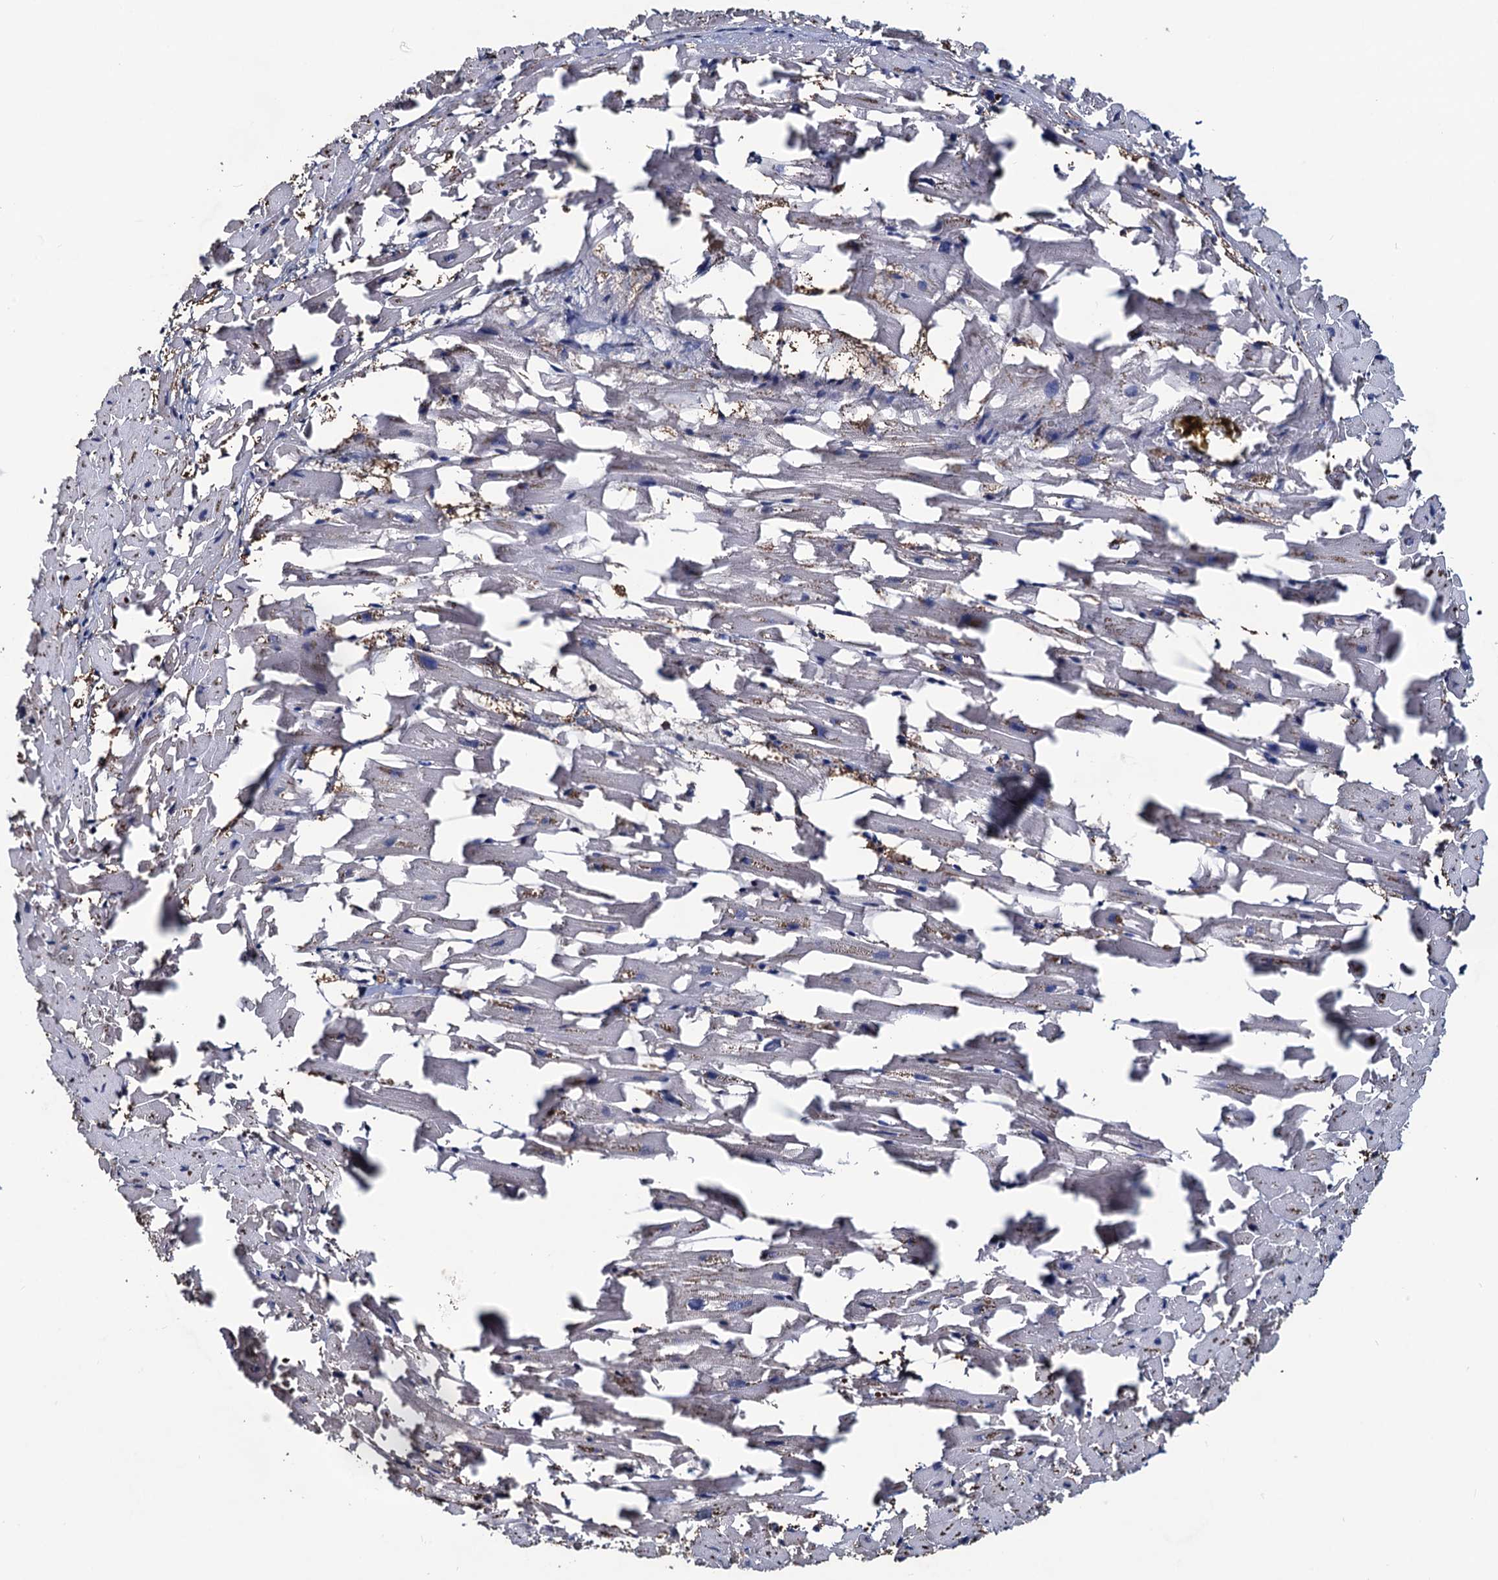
{"staining": {"intensity": "negative", "quantity": "none", "location": "none"}, "tissue": "heart muscle", "cell_type": "Cardiomyocytes", "image_type": "normal", "snomed": [{"axis": "morphology", "description": "Normal tissue, NOS"}, {"axis": "topography", "description": "Heart"}], "caption": "This is an immunohistochemistry (IHC) image of benign heart muscle. There is no expression in cardiomyocytes.", "gene": "RTKN2", "patient": {"sex": "female", "age": 64}}